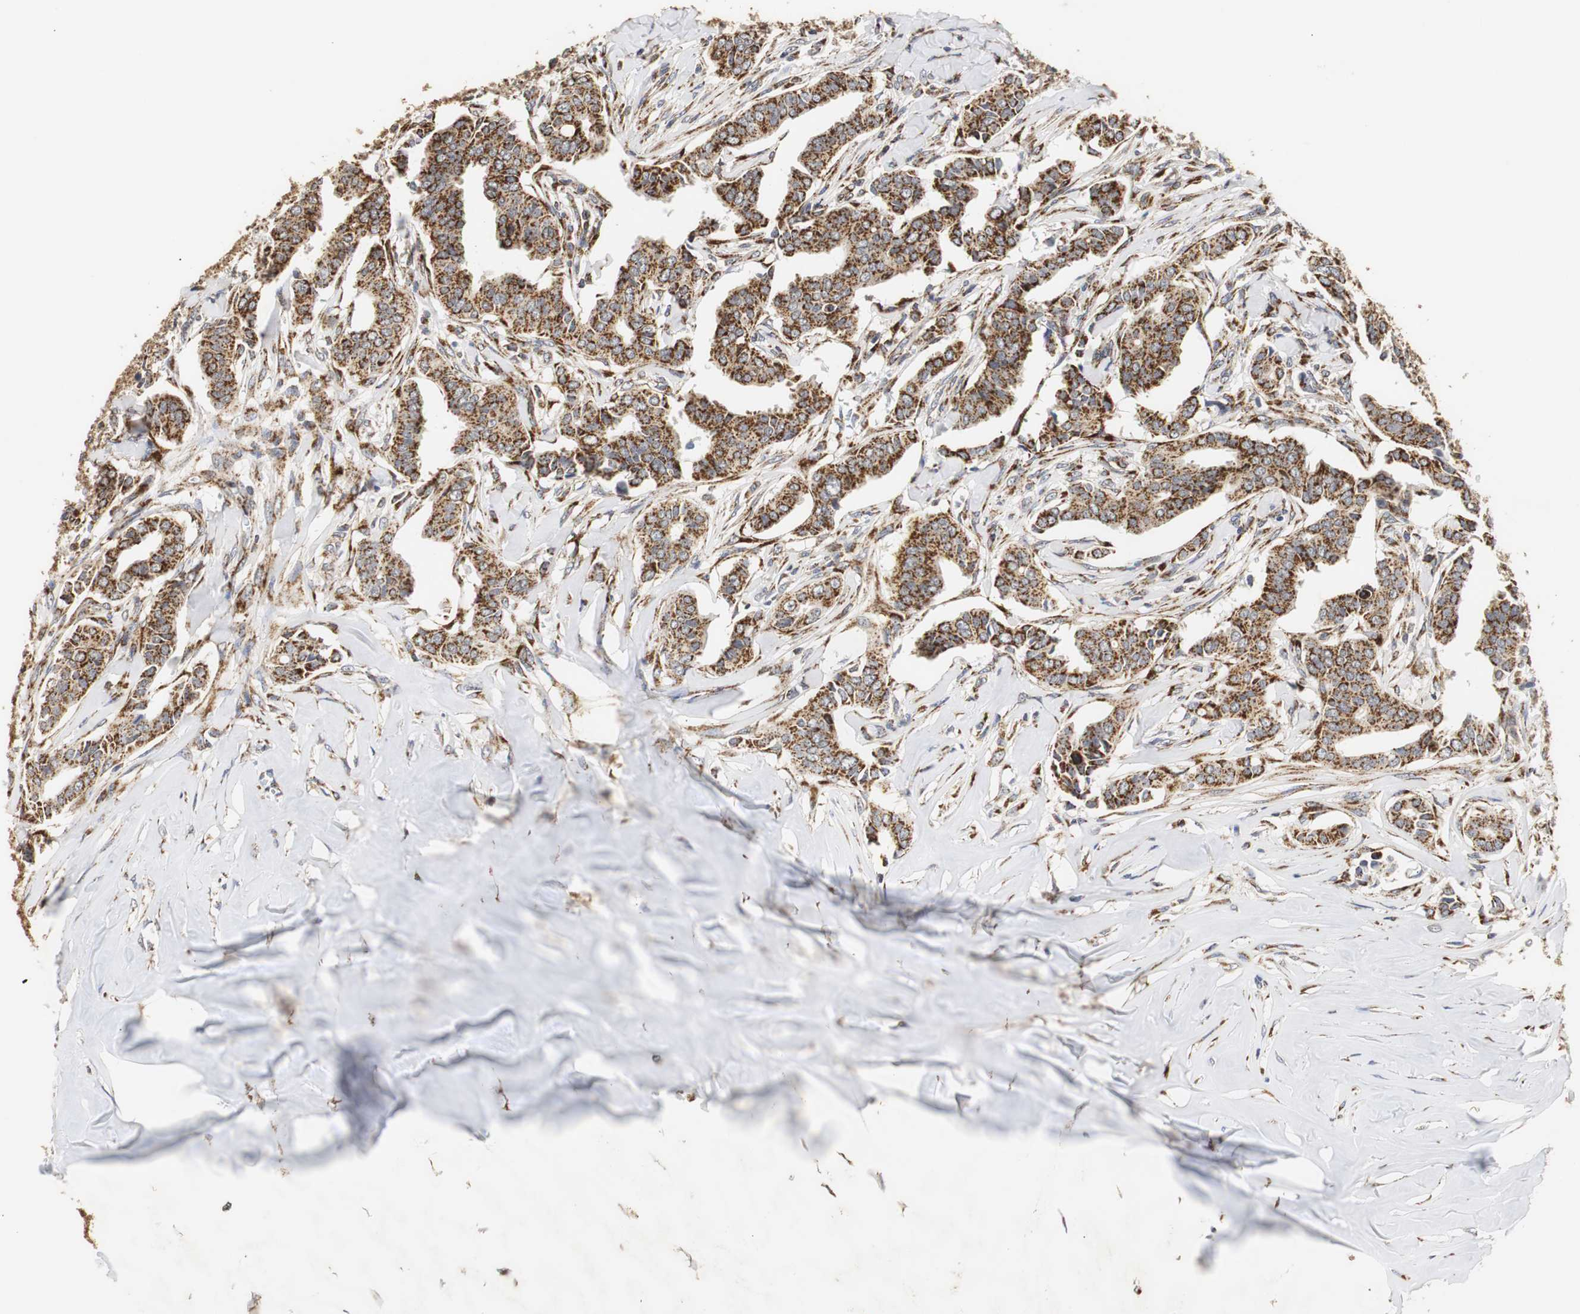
{"staining": {"intensity": "strong", "quantity": ">75%", "location": "cytoplasmic/membranous"}, "tissue": "head and neck cancer", "cell_type": "Tumor cells", "image_type": "cancer", "snomed": [{"axis": "morphology", "description": "Adenocarcinoma, NOS"}, {"axis": "topography", "description": "Salivary gland"}, {"axis": "topography", "description": "Head-Neck"}], "caption": "The micrograph demonstrates staining of head and neck adenocarcinoma, revealing strong cytoplasmic/membranous protein expression (brown color) within tumor cells.", "gene": "HSD17B10", "patient": {"sex": "female", "age": 59}}